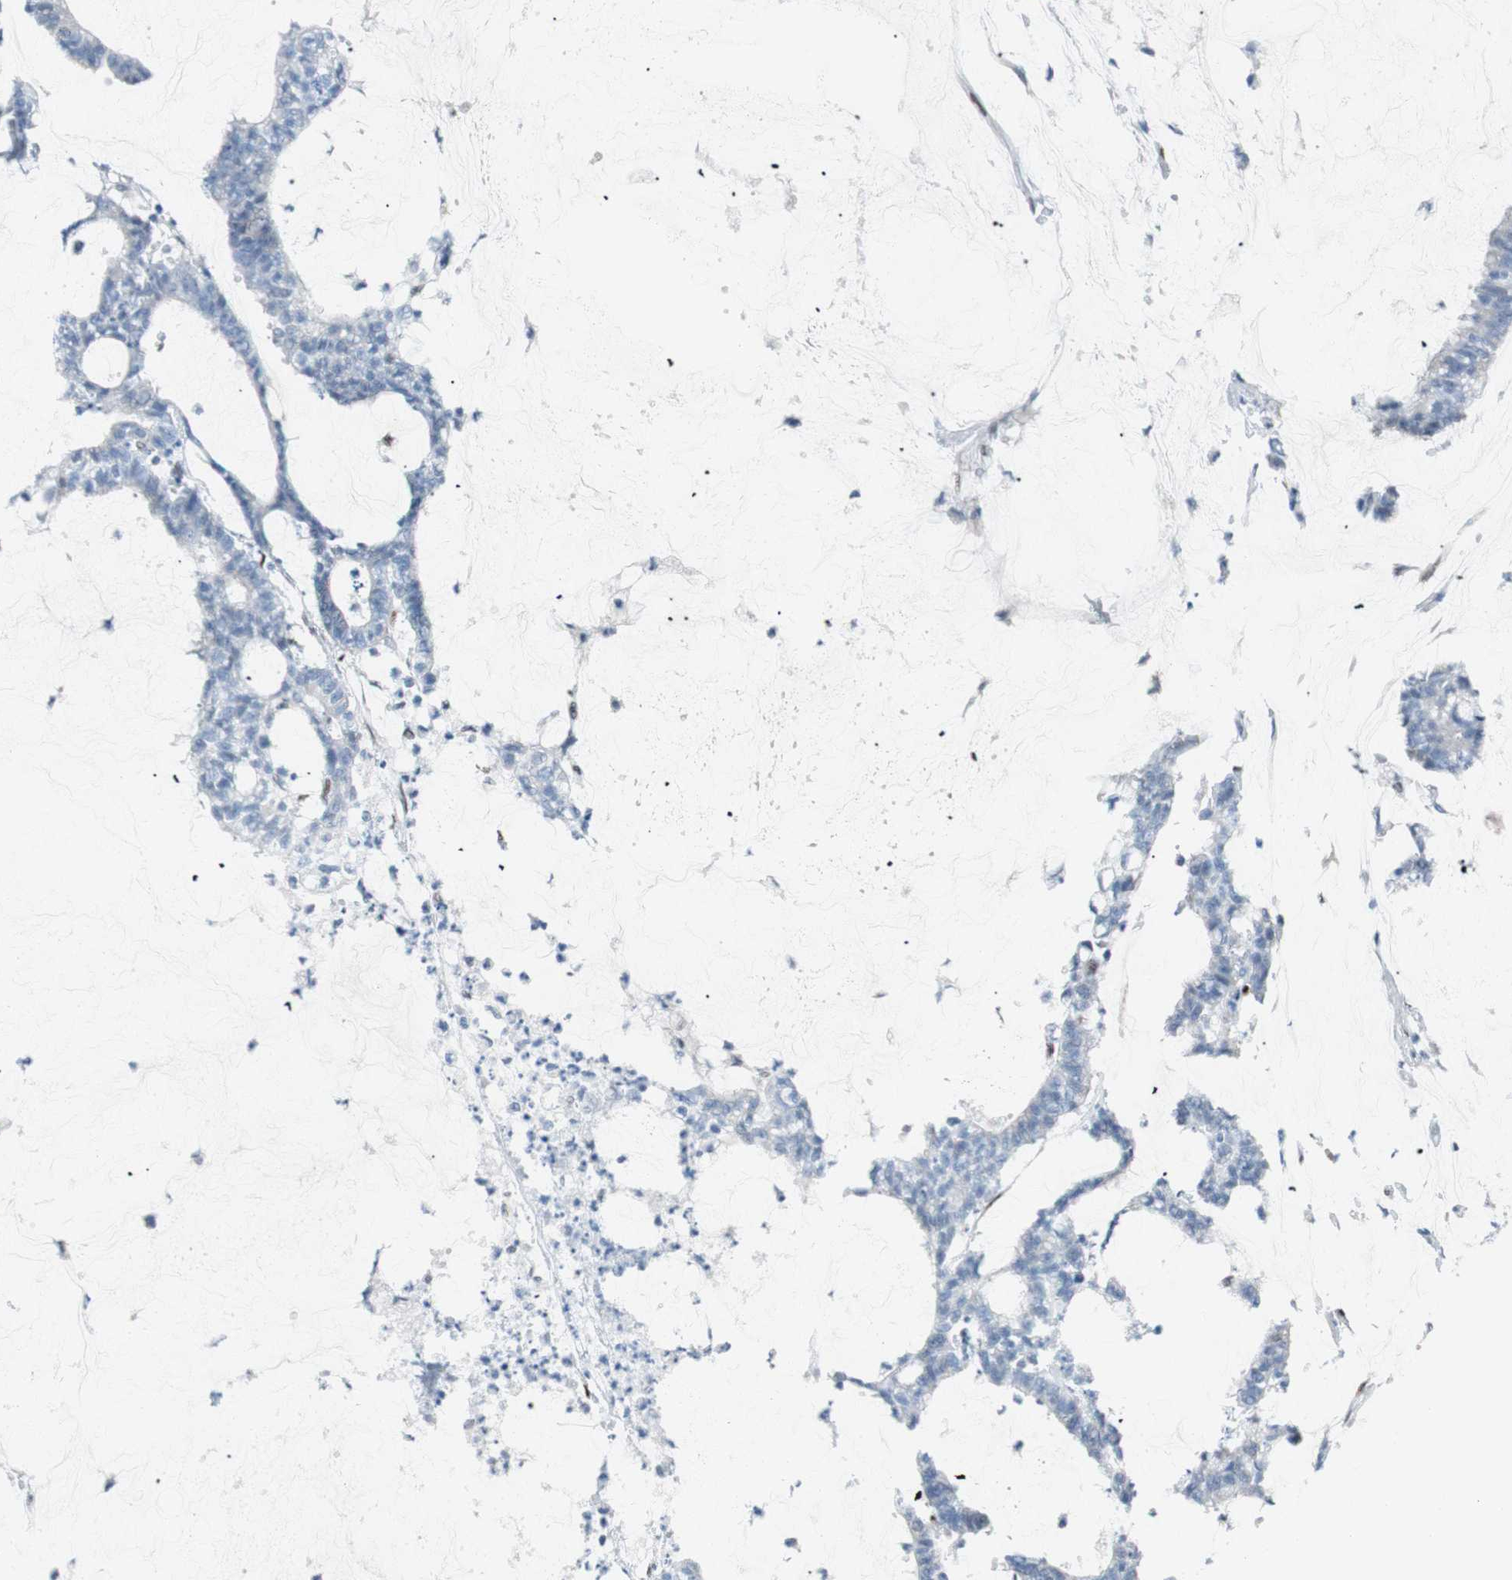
{"staining": {"intensity": "weak", "quantity": "<25%", "location": "nuclear"}, "tissue": "colorectal cancer", "cell_type": "Tumor cells", "image_type": "cancer", "snomed": [{"axis": "morphology", "description": "Adenocarcinoma, NOS"}, {"axis": "topography", "description": "Colon"}], "caption": "Tumor cells are negative for brown protein staining in adenocarcinoma (colorectal).", "gene": "FOSL1", "patient": {"sex": "female", "age": 84}}